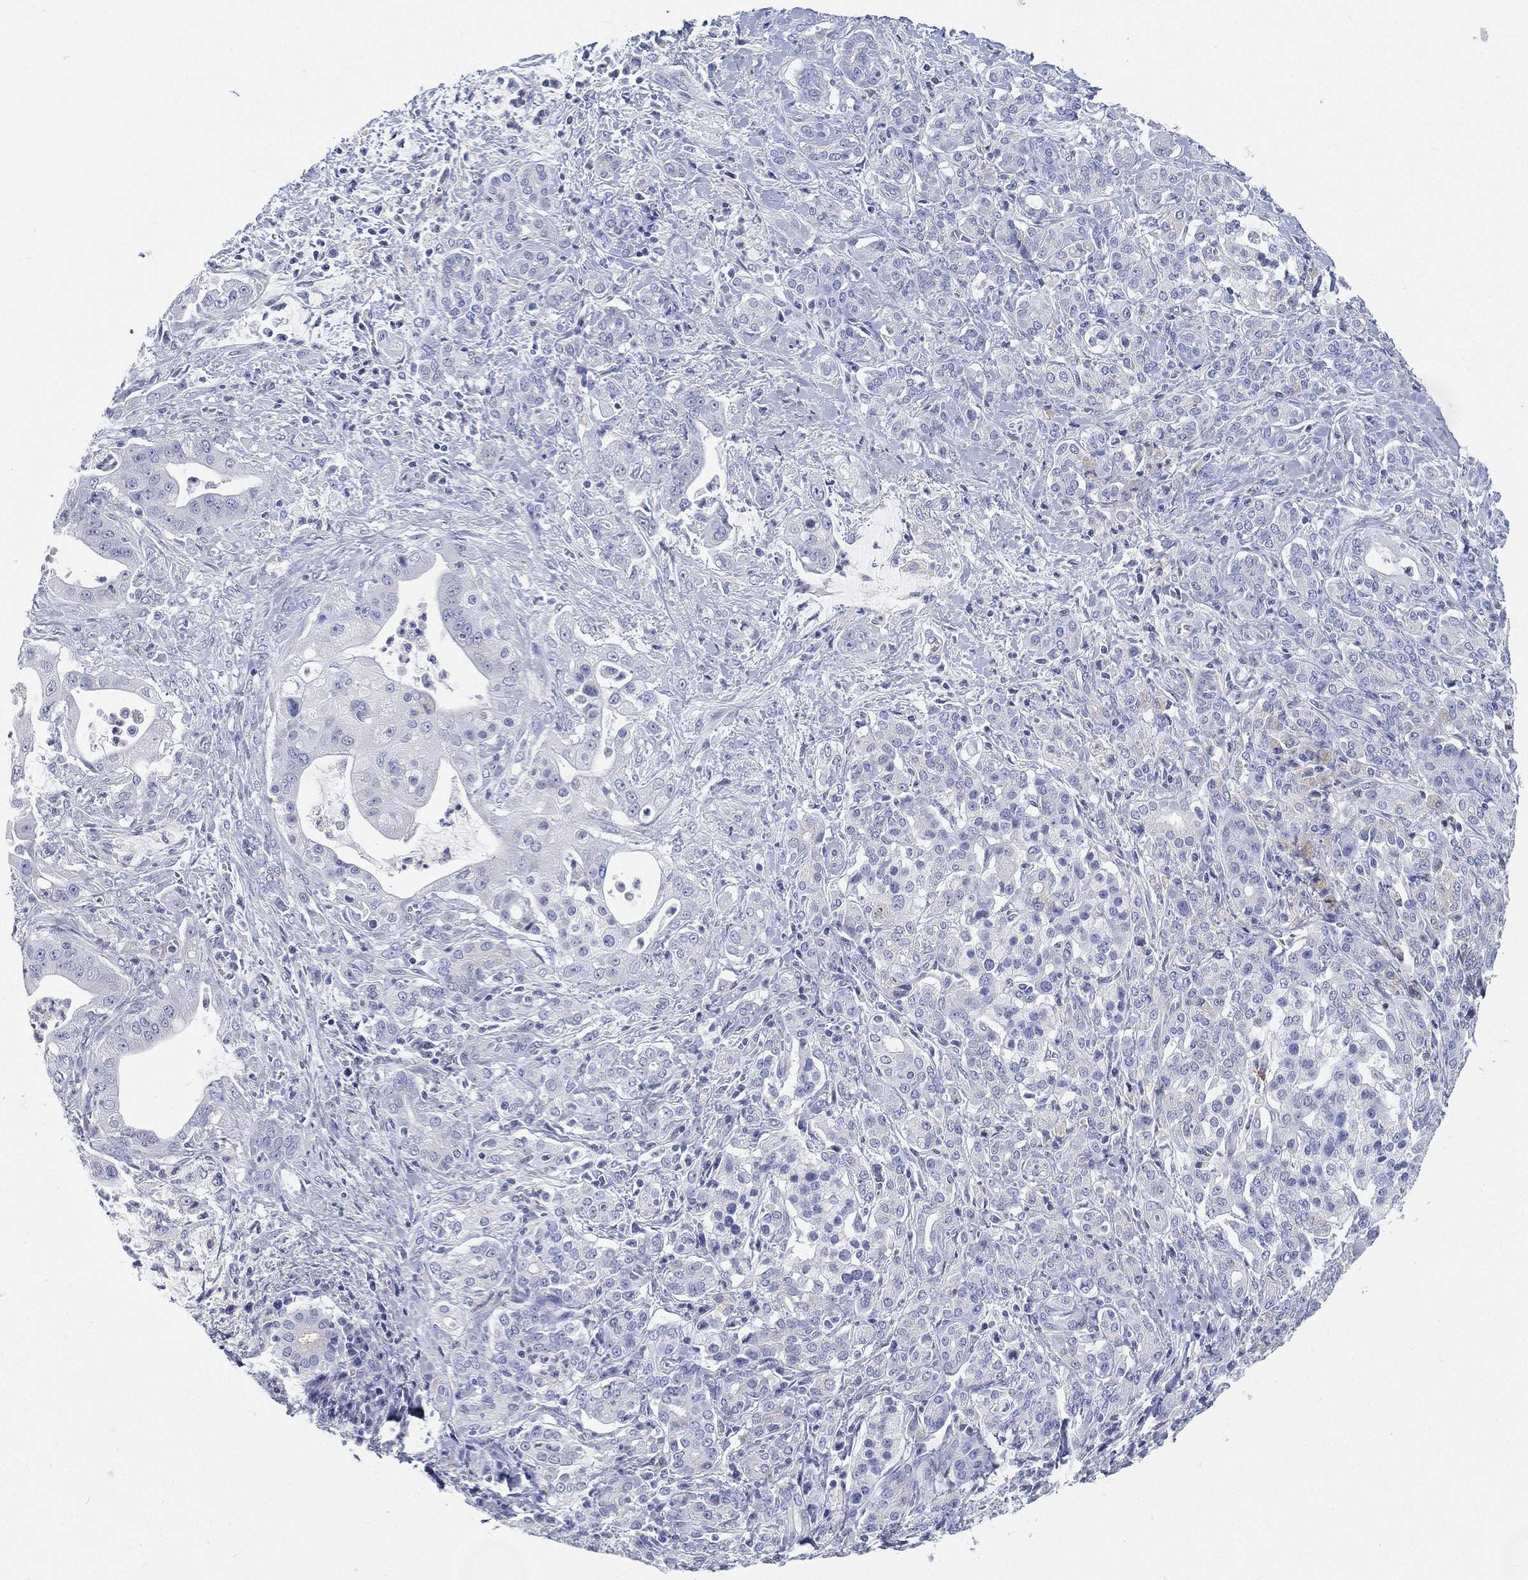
{"staining": {"intensity": "negative", "quantity": "none", "location": "none"}, "tissue": "pancreatic cancer", "cell_type": "Tumor cells", "image_type": "cancer", "snomed": [{"axis": "morphology", "description": "Normal tissue, NOS"}, {"axis": "morphology", "description": "Inflammation, NOS"}, {"axis": "morphology", "description": "Adenocarcinoma, NOS"}, {"axis": "topography", "description": "Pancreas"}], "caption": "Immunohistochemistry image of human pancreatic cancer stained for a protein (brown), which exhibits no expression in tumor cells.", "gene": "GPR61", "patient": {"sex": "male", "age": 57}}